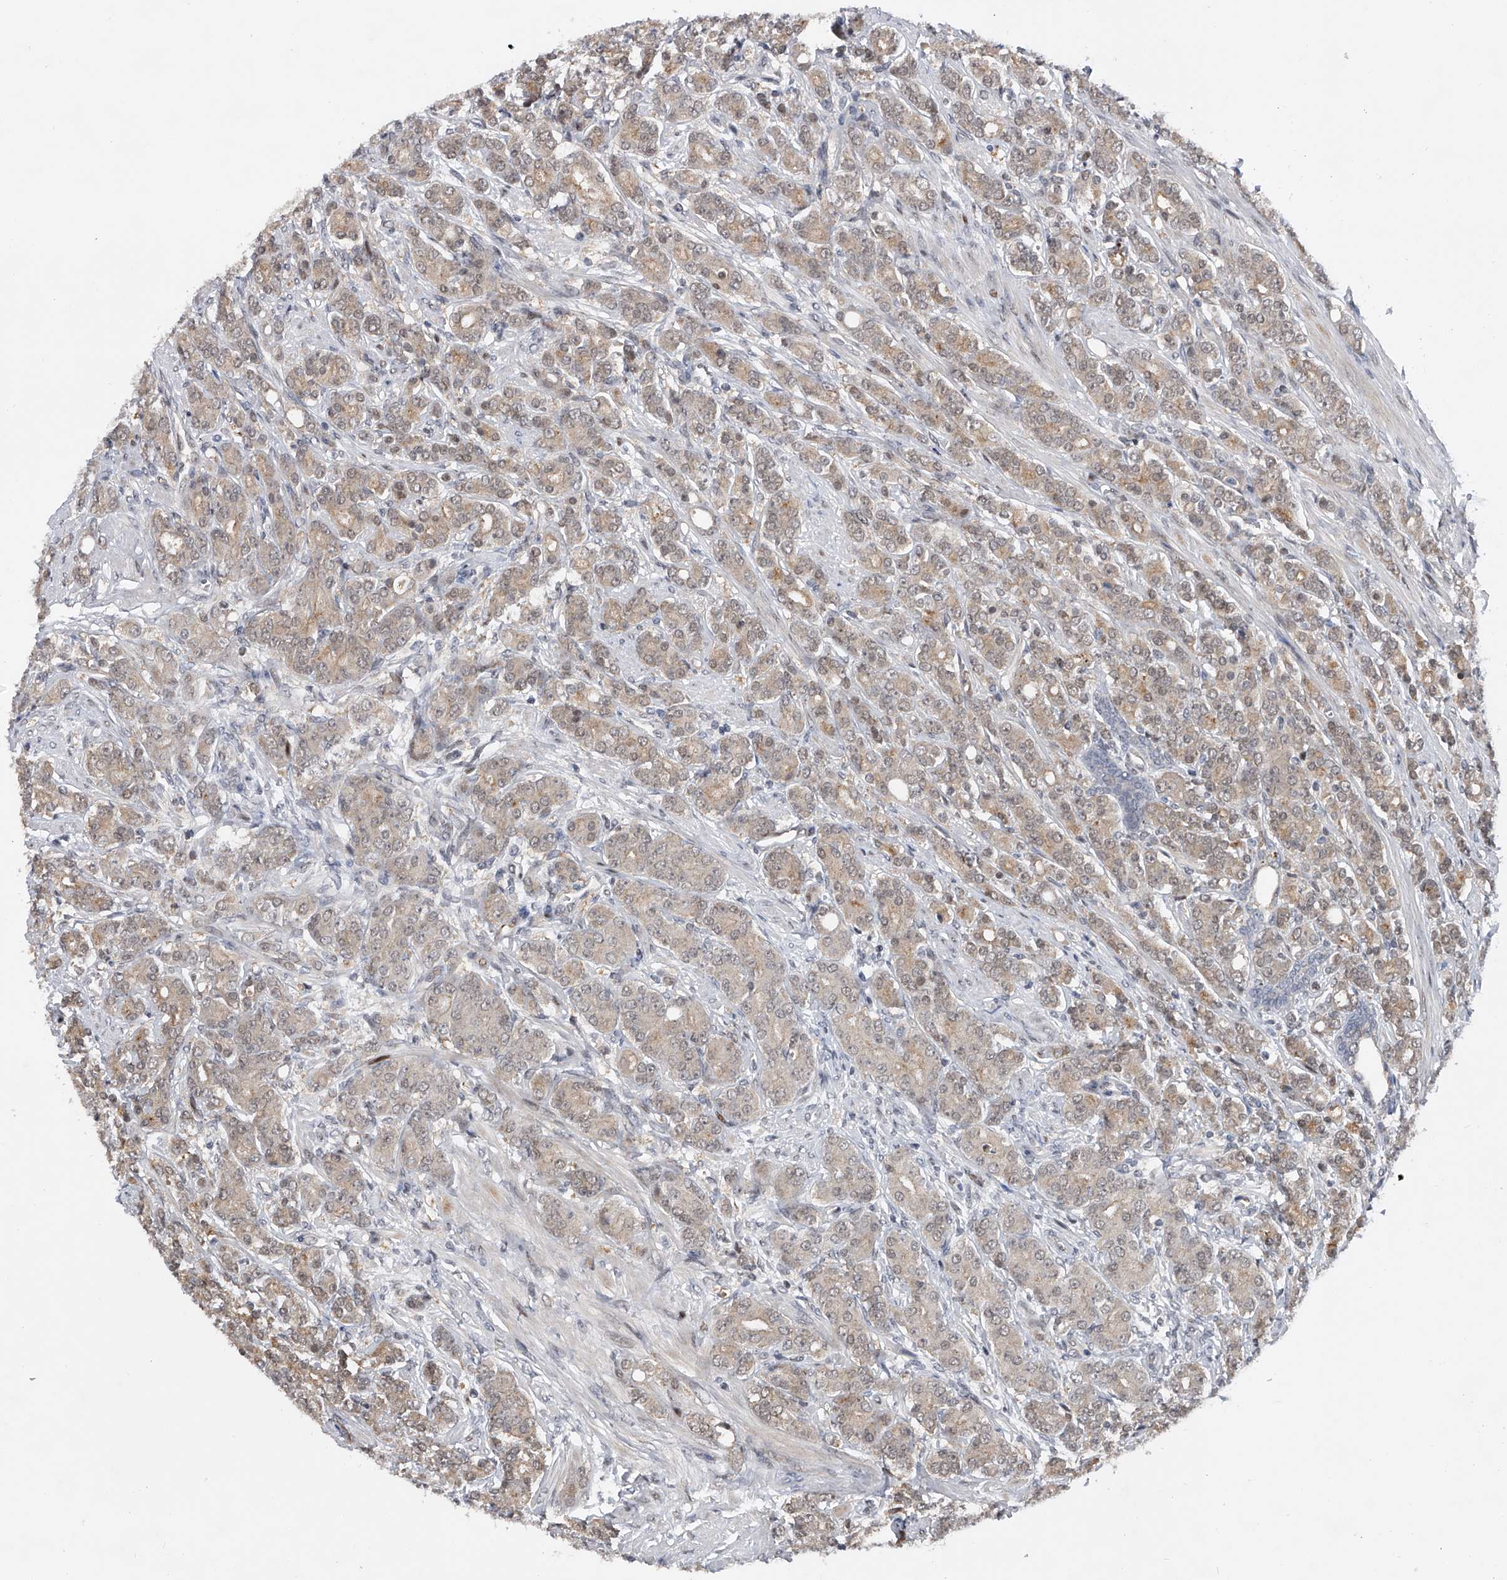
{"staining": {"intensity": "weak", "quantity": "<25%", "location": "cytoplasmic/membranous"}, "tissue": "prostate cancer", "cell_type": "Tumor cells", "image_type": "cancer", "snomed": [{"axis": "morphology", "description": "Adenocarcinoma, High grade"}, {"axis": "topography", "description": "Prostate"}], "caption": "An immunohistochemistry (IHC) histopathology image of adenocarcinoma (high-grade) (prostate) is shown. There is no staining in tumor cells of adenocarcinoma (high-grade) (prostate). Brightfield microscopy of immunohistochemistry (IHC) stained with DAB (brown) and hematoxylin (blue), captured at high magnification.", "gene": "RWDD2A", "patient": {"sex": "male", "age": 62}}